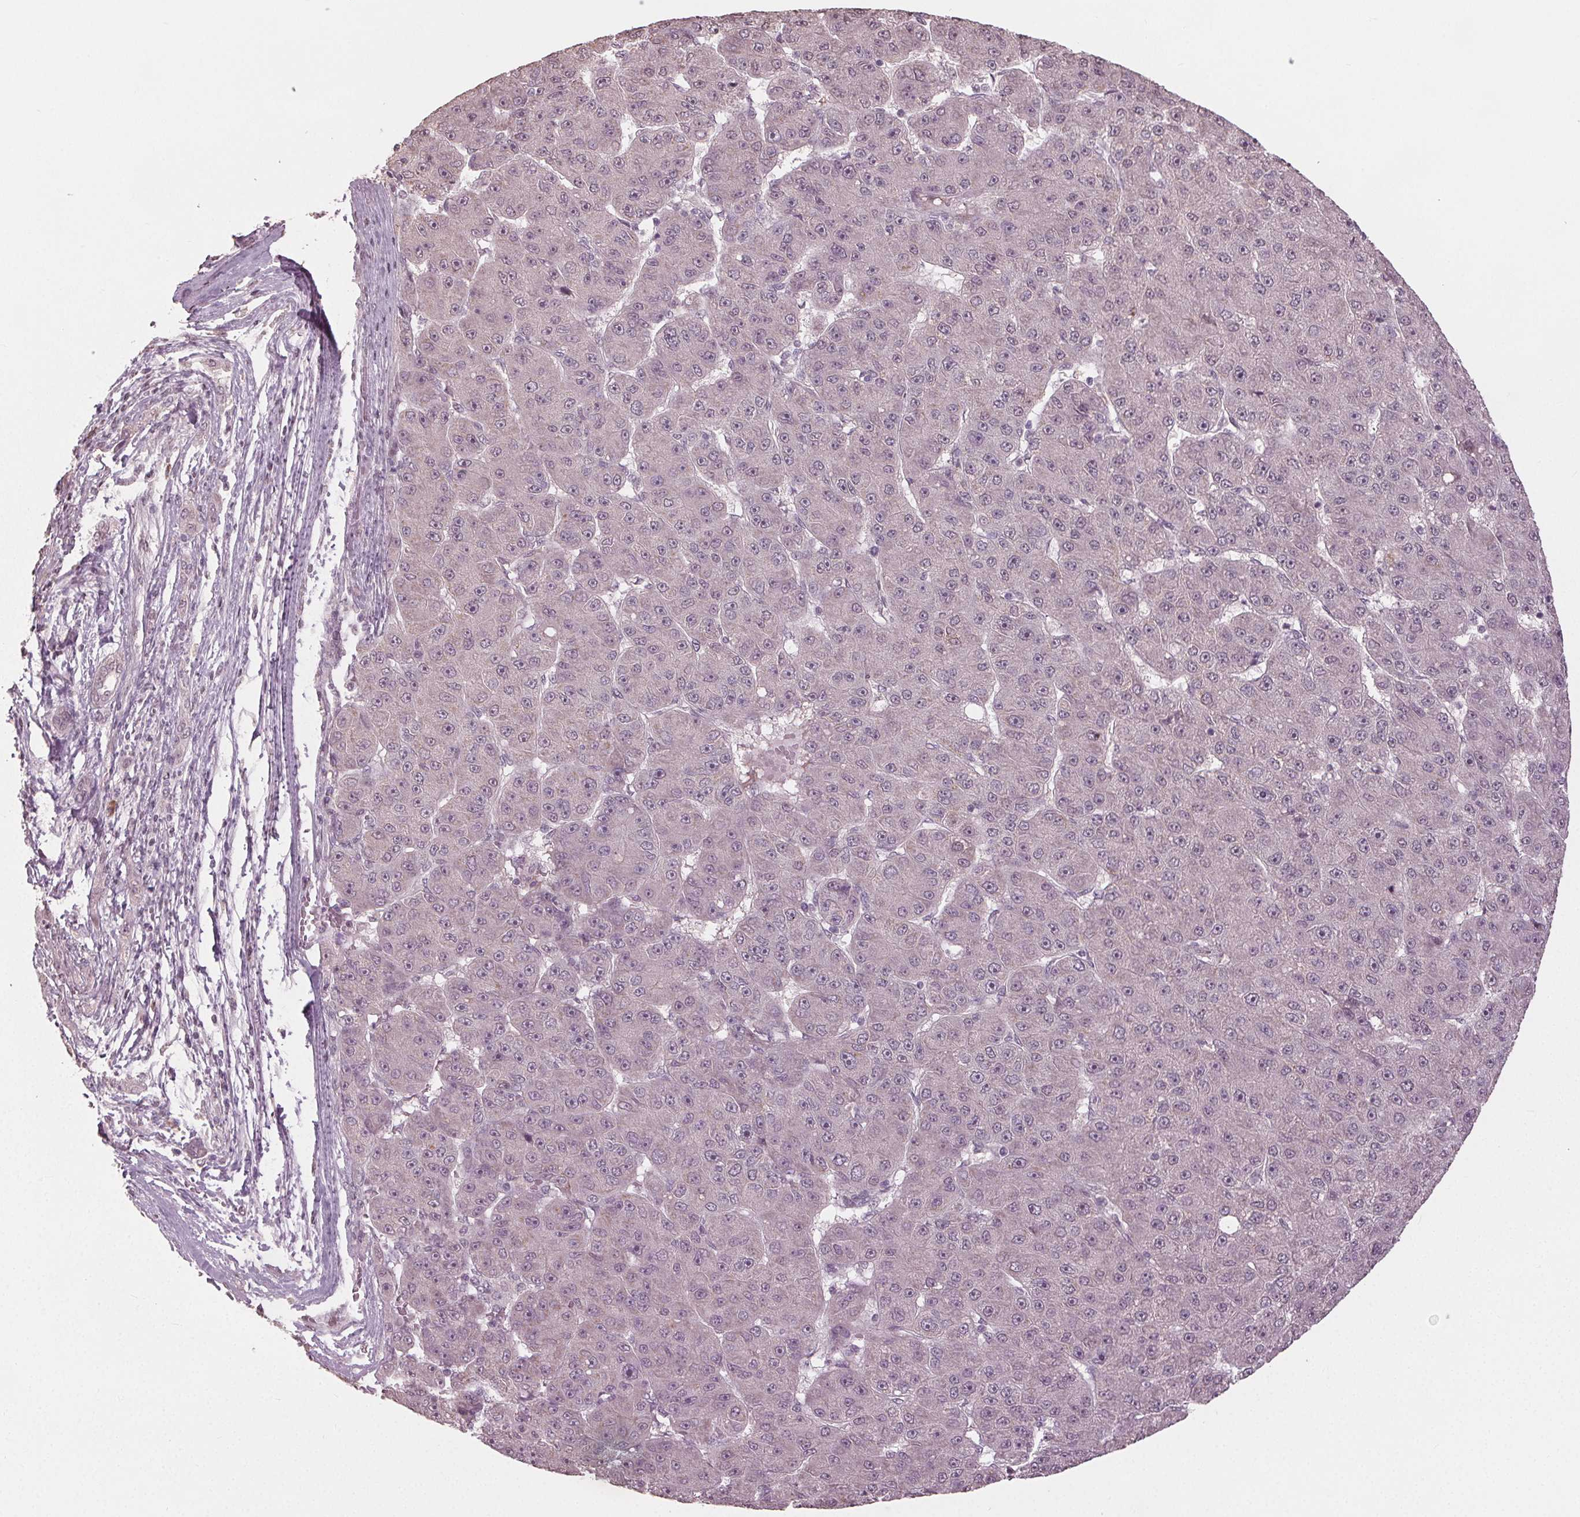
{"staining": {"intensity": "negative", "quantity": "none", "location": "none"}, "tissue": "liver cancer", "cell_type": "Tumor cells", "image_type": "cancer", "snomed": [{"axis": "morphology", "description": "Carcinoma, Hepatocellular, NOS"}, {"axis": "topography", "description": "Liver"}], "caption": "The micrograph exhibits no staining of tumor cells in liver cancer. (DAB immunohistochemistry (IHC) visualized using brightfield microscopy, high magnification).", "gene": "CXCL16", "patient": {"sex": "male", "age": 67}}